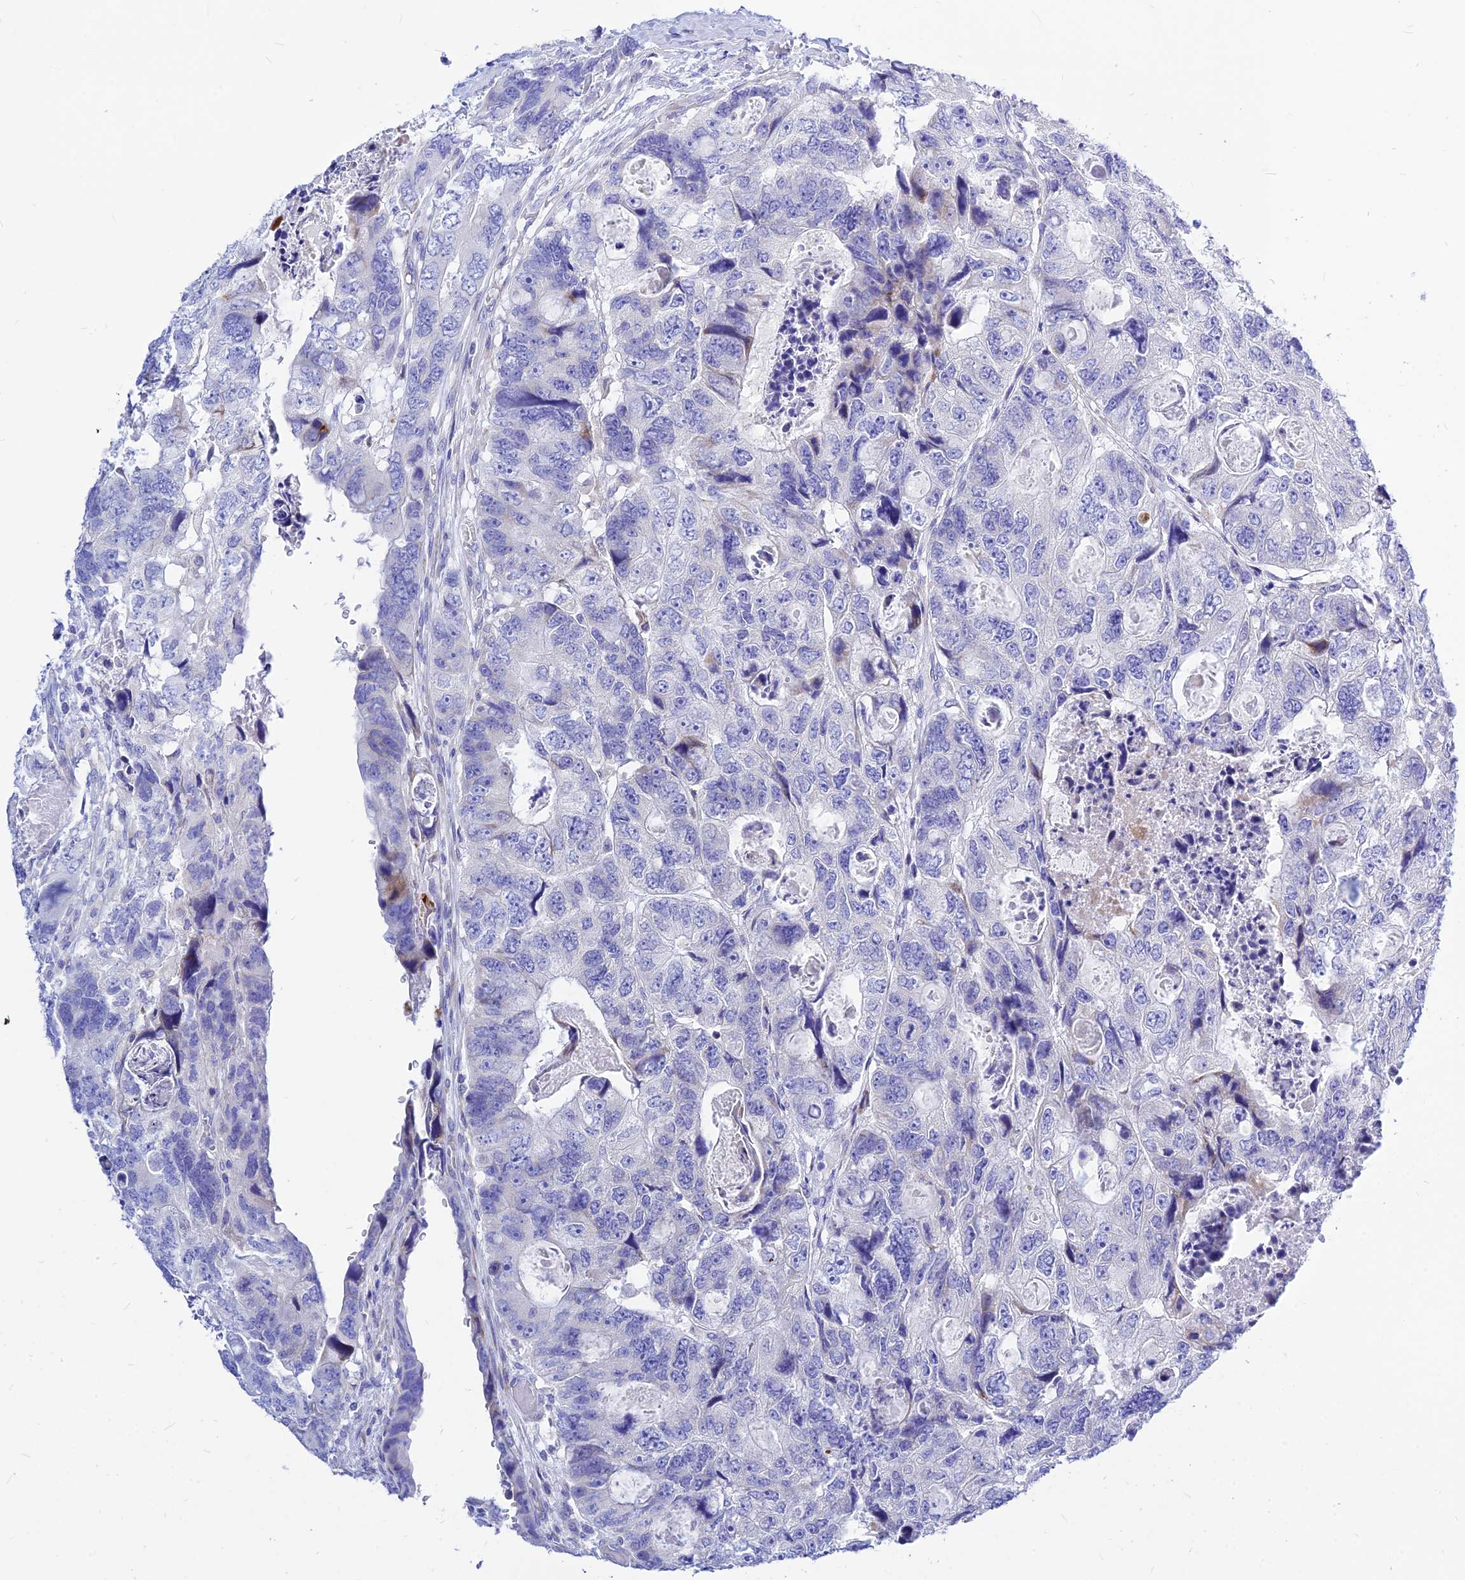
{"staining": {"intensity": "negative", "quantity": "none", "location": "none"}, "tissue": "colorectal cancer", "cell_type": "Tumor cells", "image_type": "cancer", "snomed": [{"axis": "morphology", "description": "Adenocarcinoma, NOS"}, {"axis": "topography", "description": "Rectum"}], "caption": "The histopathology image reveals no staining of tumor cells in adenocarcinoma (colorectal).", "gene": "CNOT6", "patient": {"sex": "male", "age": 59}}